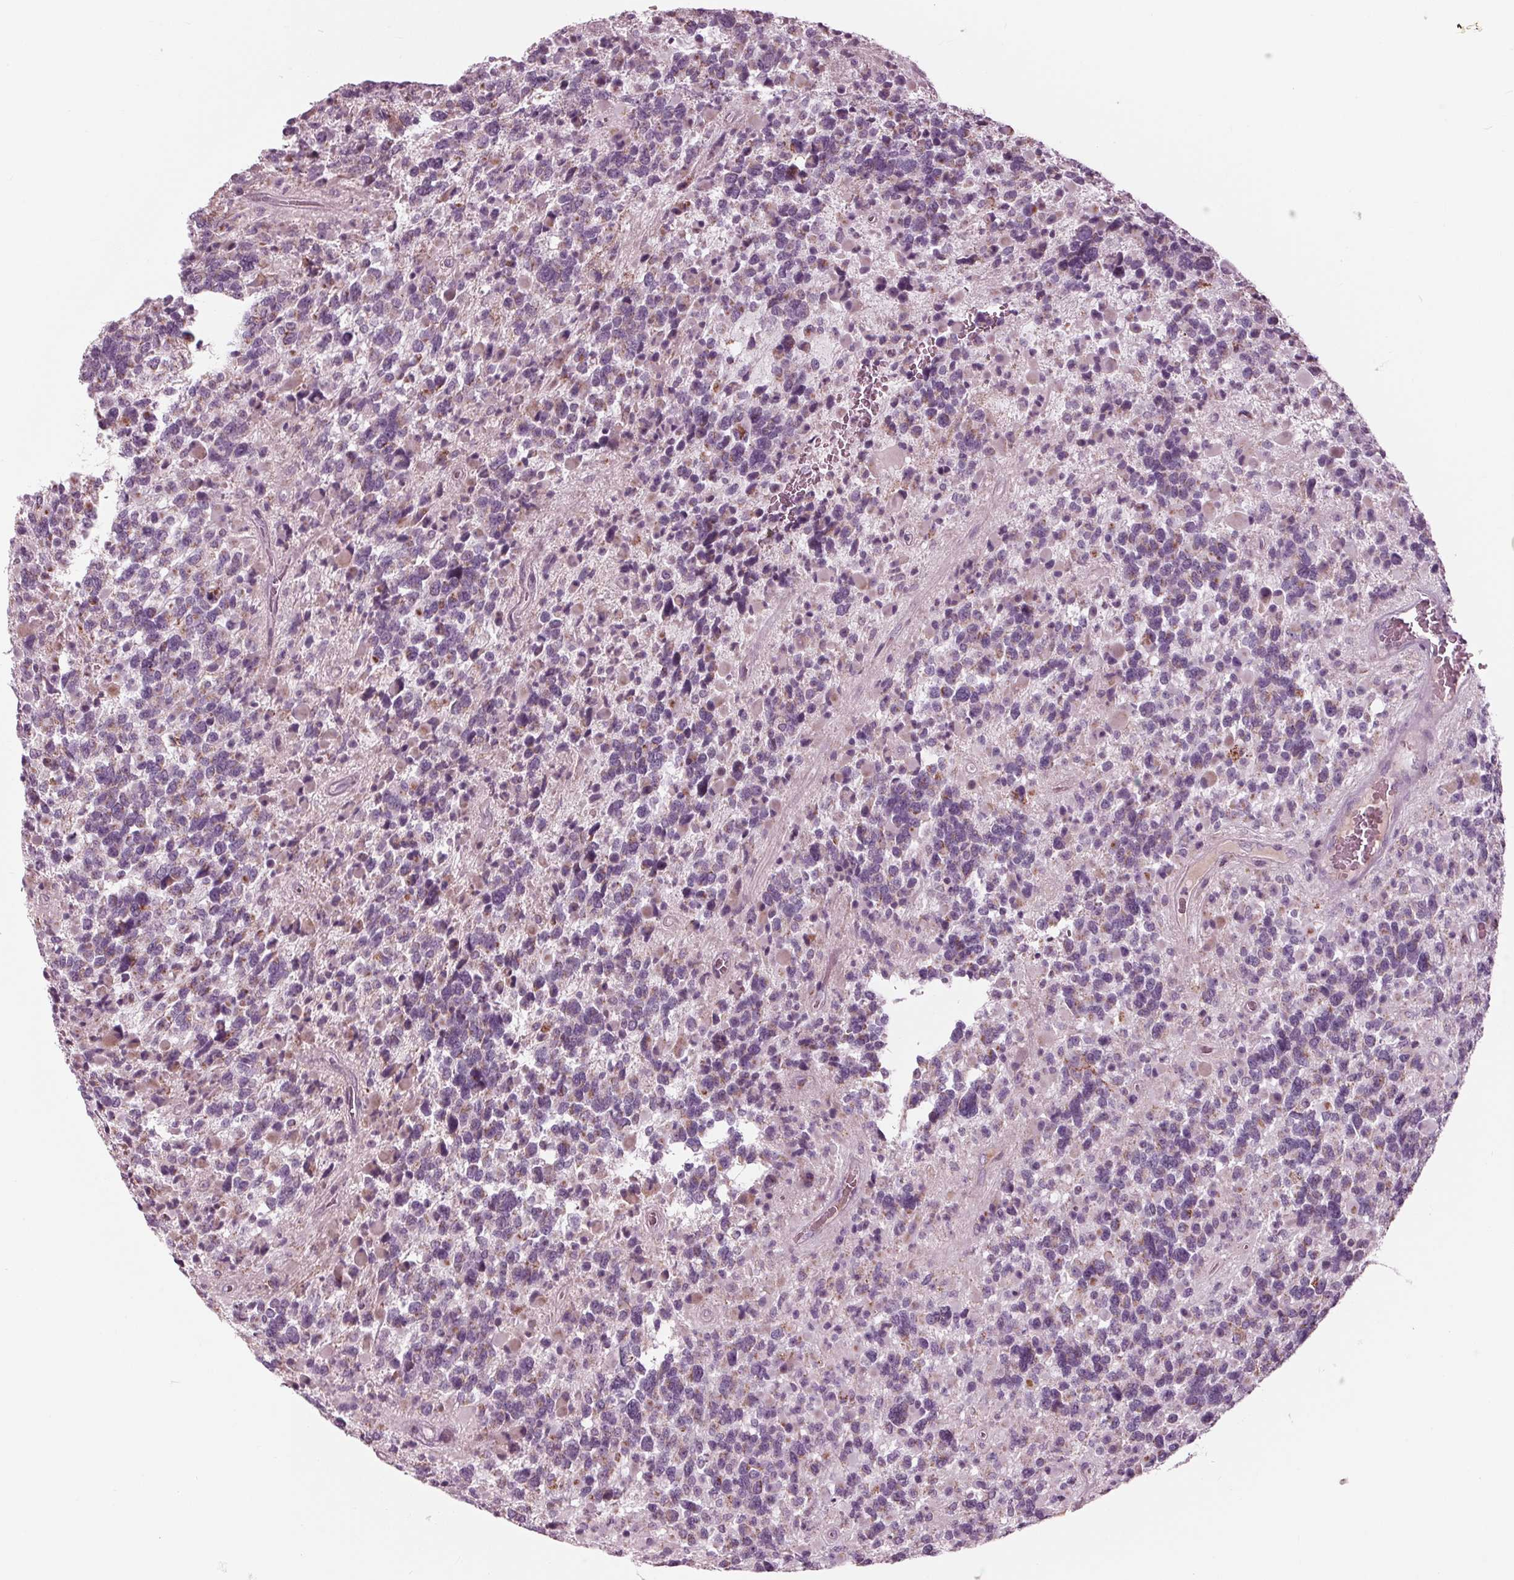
{"staining": {"intensity": "weak", "quantity": "<25%", "location": "cytoplasmic/membranous"}, "tissue": "glioma", "cell_type": "Tumor cells", "image_type": "cancer", "snomed": [{"axis": "morphology", "description": "Glioma, malignant, High grade"}, {"axis": "topography", "description": "Brain"}], "caption": "This micrograph is of malignant high-grade glioma stained with IHC to label a protein in brown with the nuclei are counter-stained blue. There is no positivity in tumor cells.", "gene": "CLN6", "patient": {"sex": "female", "age": 40}}